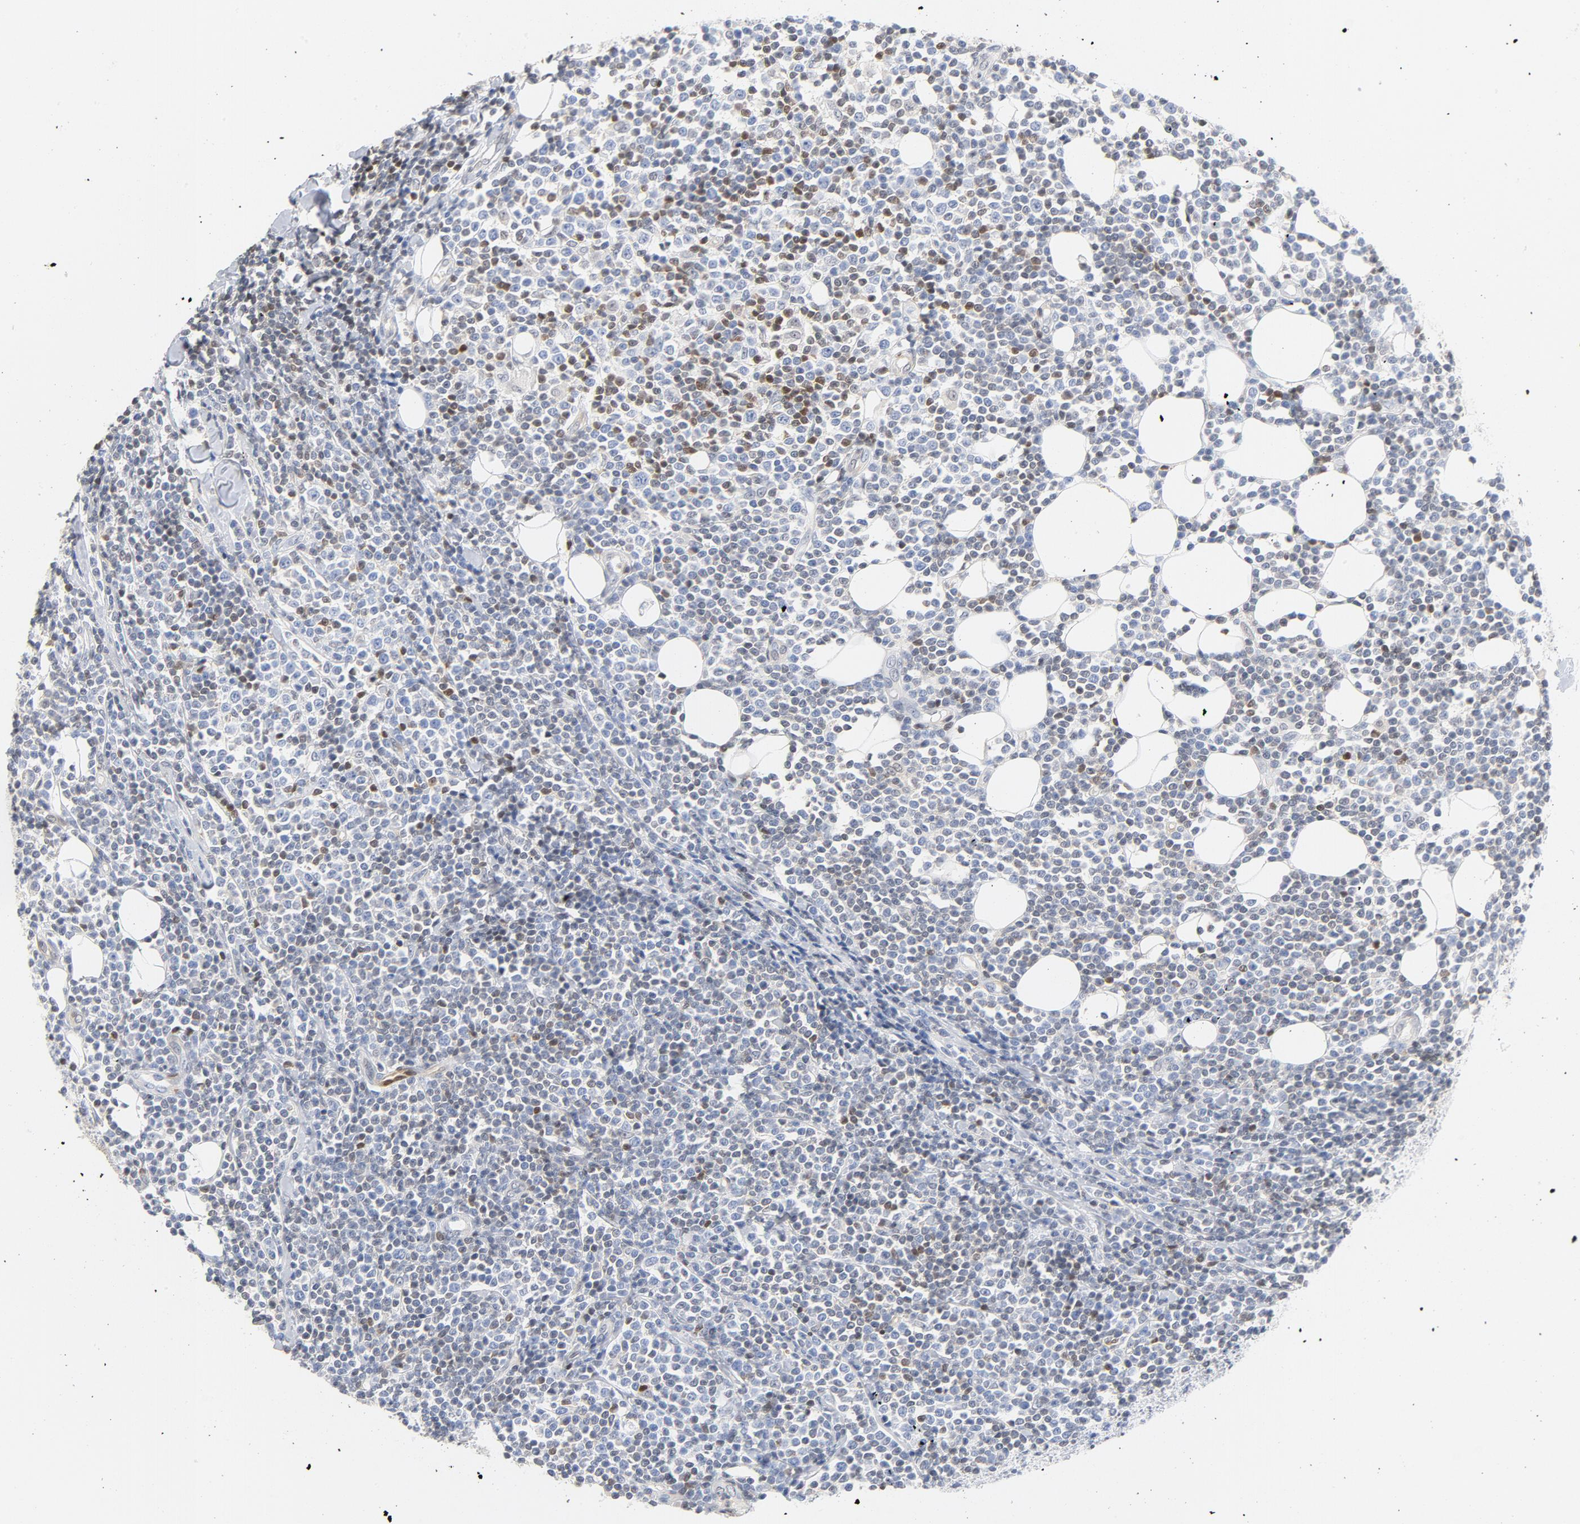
{"staining": {"intensity": "moderate", "quantity": "25%-75%", "location": "nuclear"}, "tissue": "lymphoma", "cell_type": "Tumor cells", "image_type": "cancer", "snomed": [{"axis": "morphology", "description": "Malignant lymphoma, non-Hodgkin's type, Low grade"}, {"axis": "topography", "description": "Soft tissue"}], "caption": "Immunohistochemical staining of human lymphoma demonstrates medium levels of moderate nuclear protein staining in approximately 25%-75% of tumor cells. (brown staining indicates protein expression, while blue staining denotes nuclei).", "gene": "CDKN1B", "patient": {"sex": "male", "age": 92}}